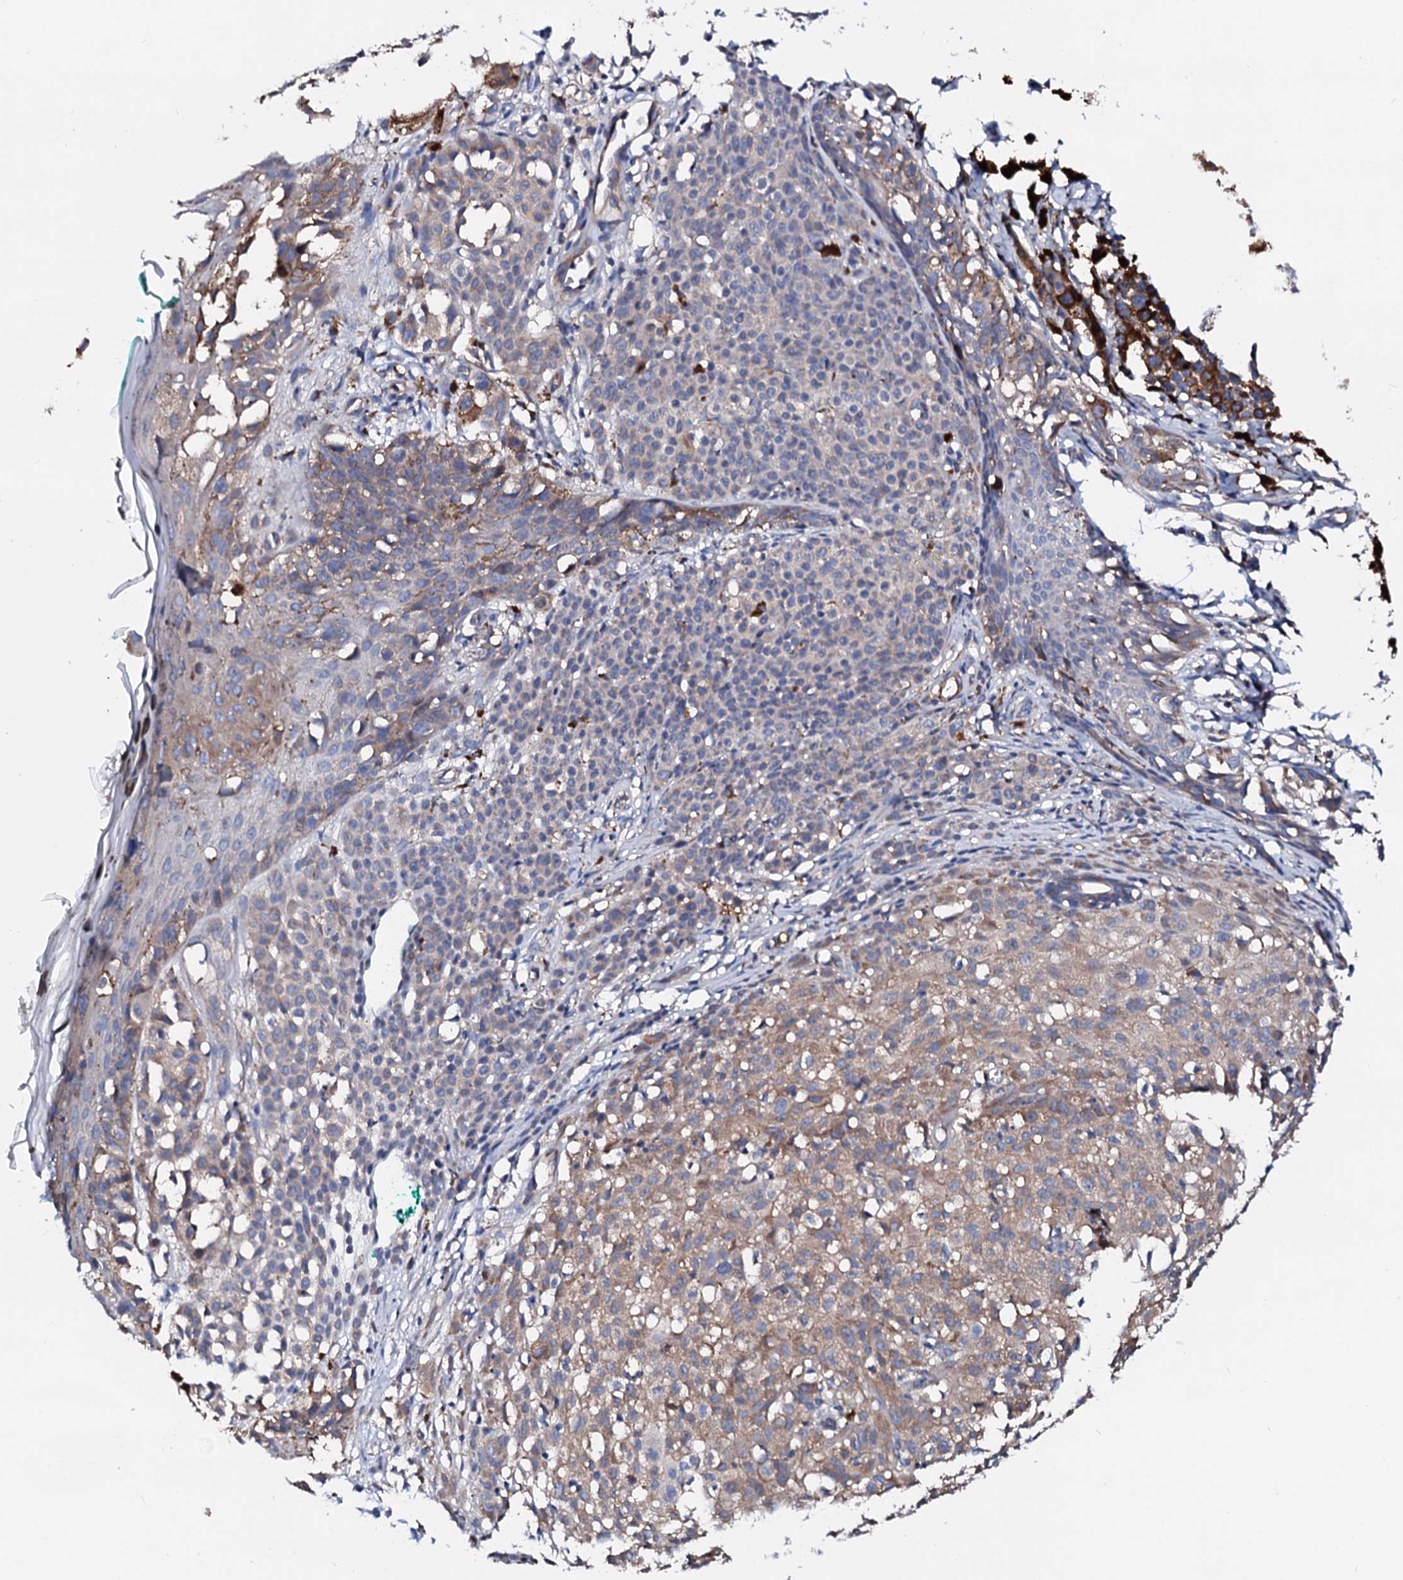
{"staining": {"intensity": "weak", "quantity": "25%-75%", "location": "cytoplasmic/membranous"}, "tissue": "melanoma", "cell_type": "Tumor cells", "image_type": "cancer", "snomed": [{"axis": "morphology", "description": "Malignant melanoma, NOS"}, {"axis": "topography", "description": "Skin of leg"}], "caption": "The immunohistochemical stain shows weak cytoplasmic/membranous expression in tumor cells of malignant melanoma tissue.", "gene": "CSKMT", "patient": {"sex": "female", "age": 72}}